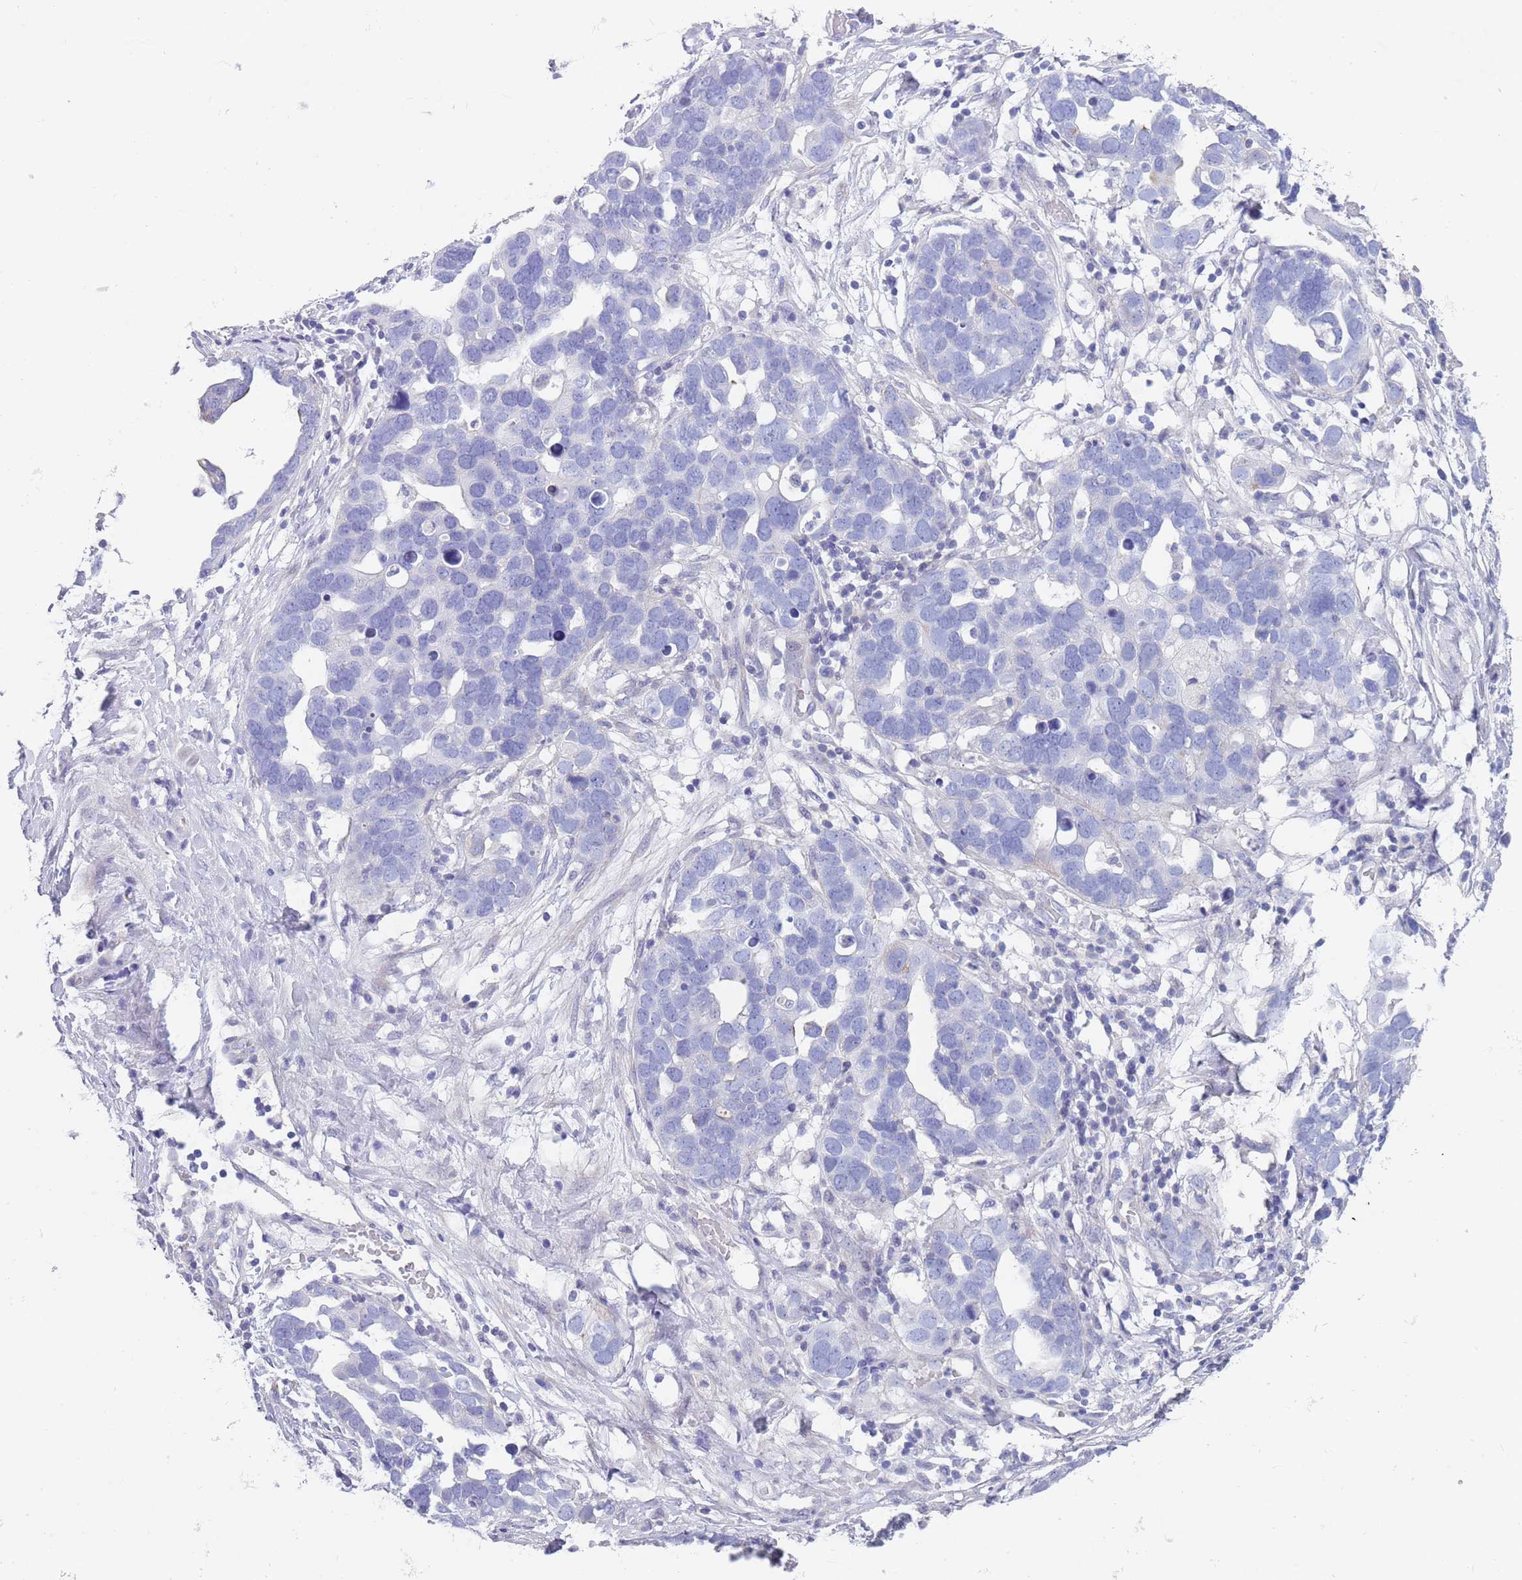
{"staining": {"intensity": "negative", "quantity": "none", "location": "none"}, "tissue": "ovarian cancer", "cell_type": "Tumor cells", "image_type": "cancer", "snomed": [{"axis": "morphology", "description": "Cystadenocarcinoma, serous, NOS"}, {"axis": "topography", "description": "Ovary"}], "caption": "Ovarian cancer was stained to show a protein in brown. There is no significant staining in tumor cells.", "gene": "CPXM2", "patient": {"sex": "female", "age": 54}}